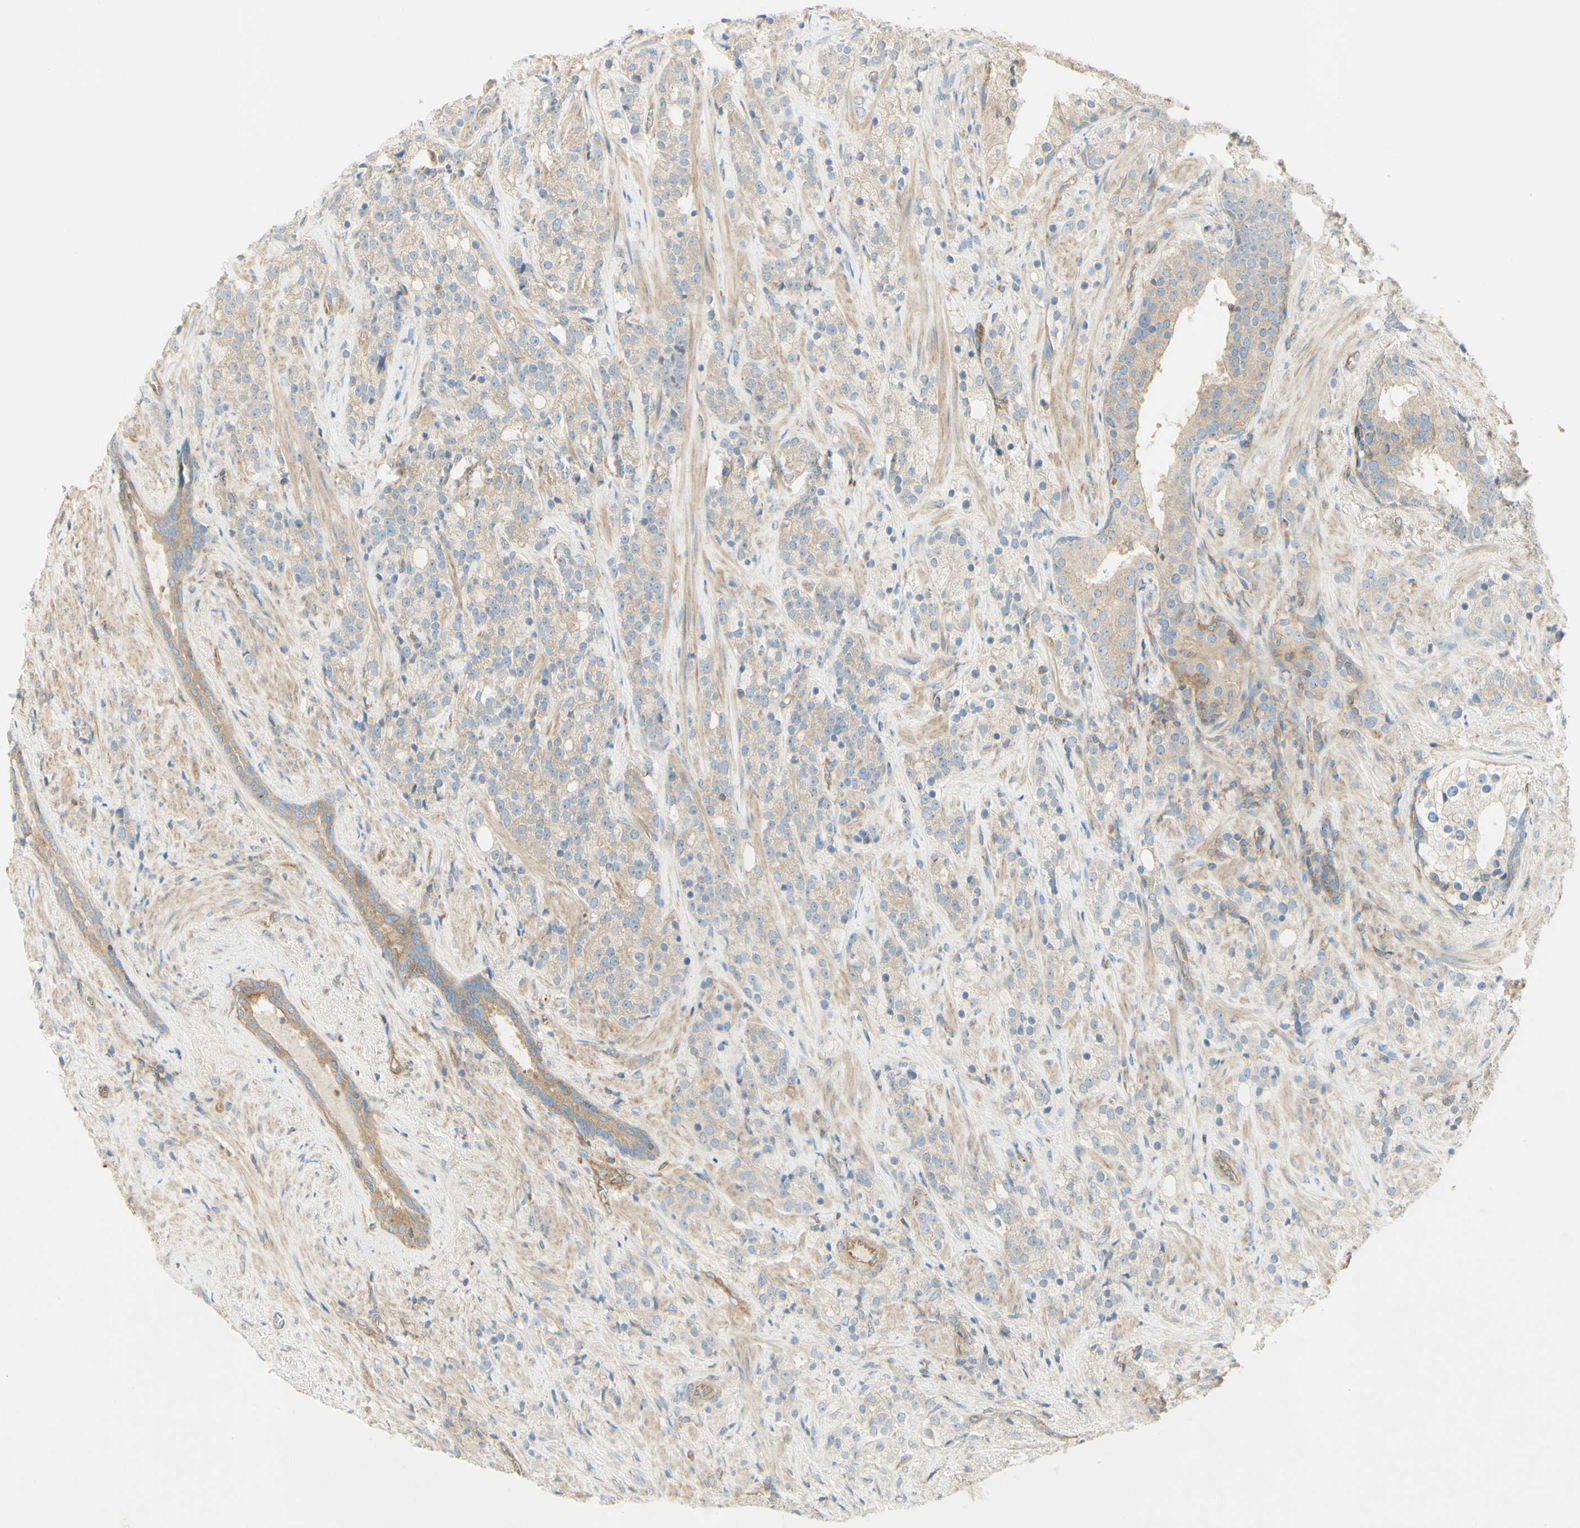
{"staining": {"intensity": "weak", "quantity": ">75%", "location": "cytoplasmic/membranous"}, "tissue": "prostate cancer", "cell_type": "Tumor cells", "image_type": "cancer", "snomed": [{"axis": "morphology", "description": "Adenocarcinoma, High grade"}, {"axis": "topography", "description": "Prostate"}], "caption": "Weak cytoplasmic/membranous positivity is identified in about >75% of tumor cells in prostate cancer. The protein of interest is shown in brown color, while the nuclei are stained blue.", "gene": "IKBKG", "patient": {"sex": "male", "age": 71}}